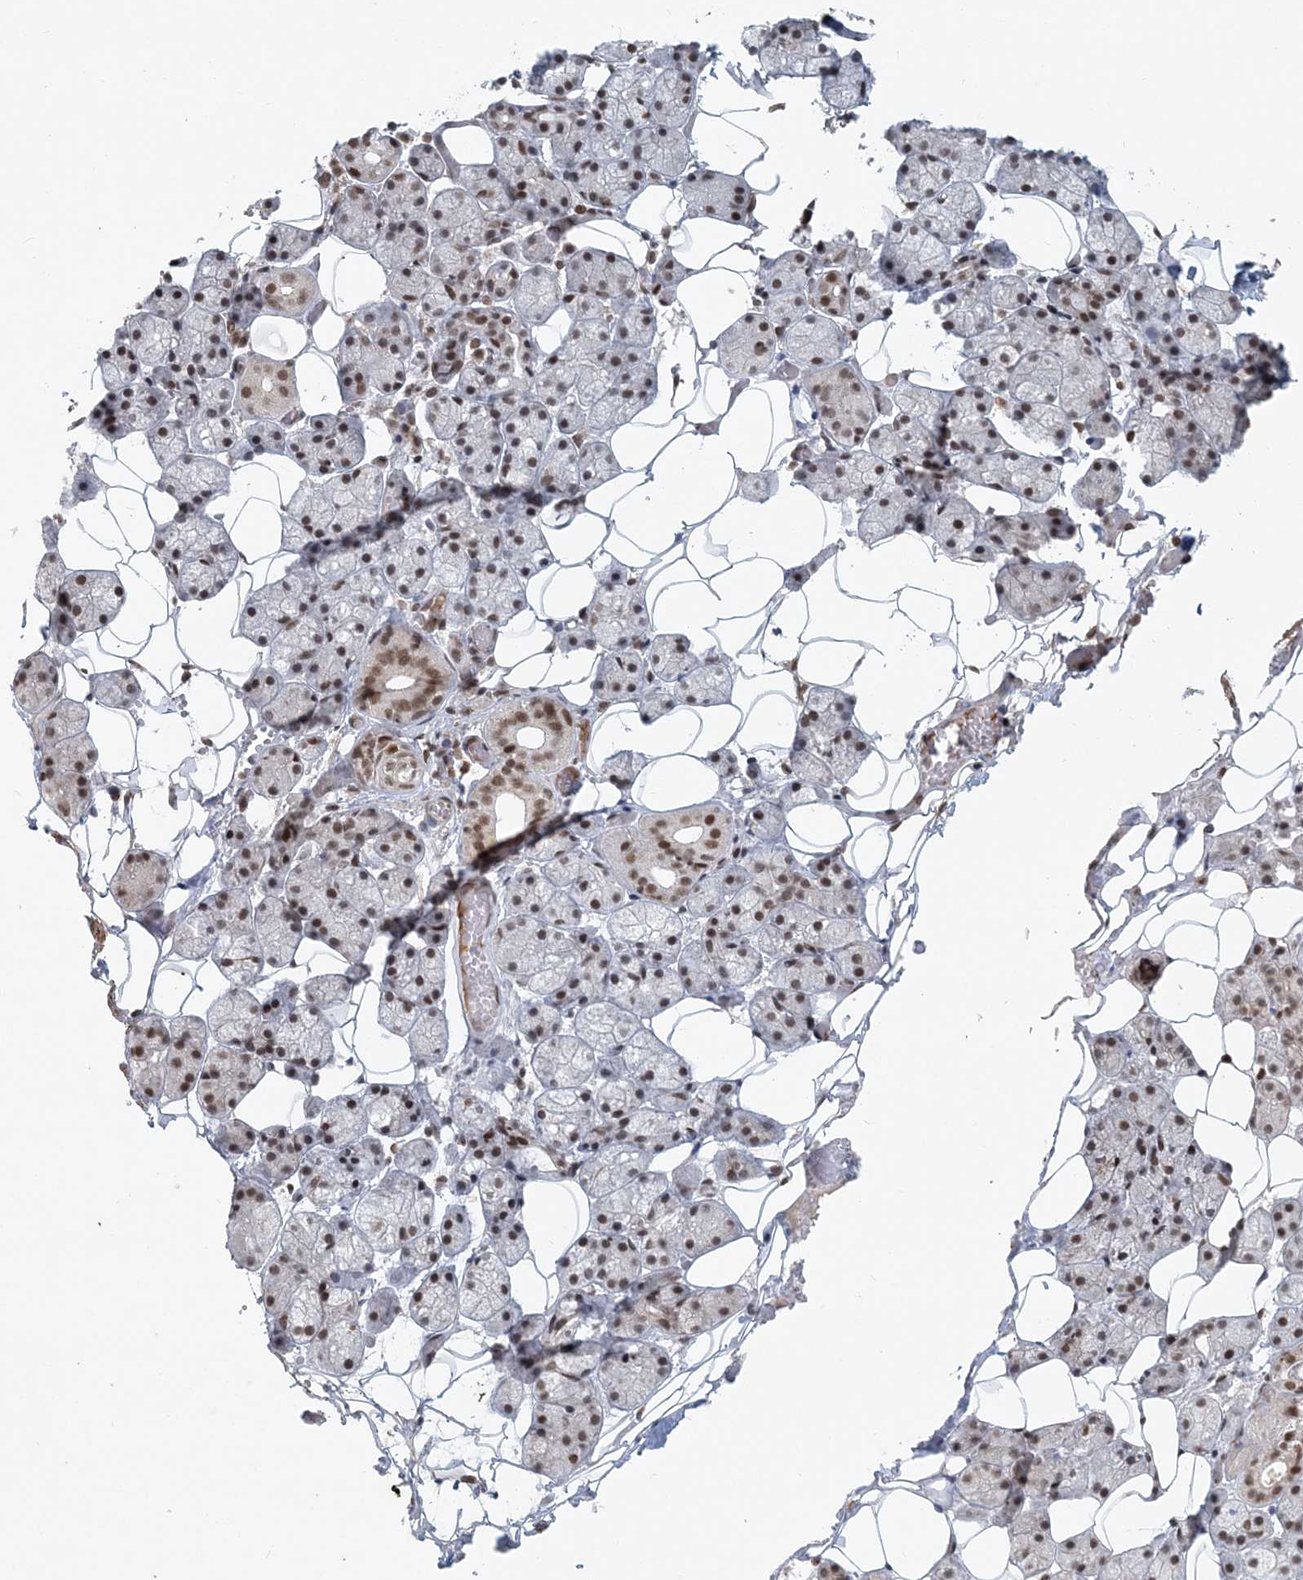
{"staining": {"intensity": "moderate", "quantity": "25%-75%", "location": "nuclear"}, "tissue": "salivary gland", "cell_type": "Glandular cells", "image_type": "normal", "snomed": [{"axis": "morphology", "description": "Normal tissue, NOS"}, {"axis": "topography", "description": "Salivary gland"}], "caption": "Immunohistochemical staining of normal human salivary gland shows moderate nuclear protein positivity in approximately 25%-75% of glandular cells.", "gene": "BAZ1B", "patient": {"sex": "female", "age": 33}}